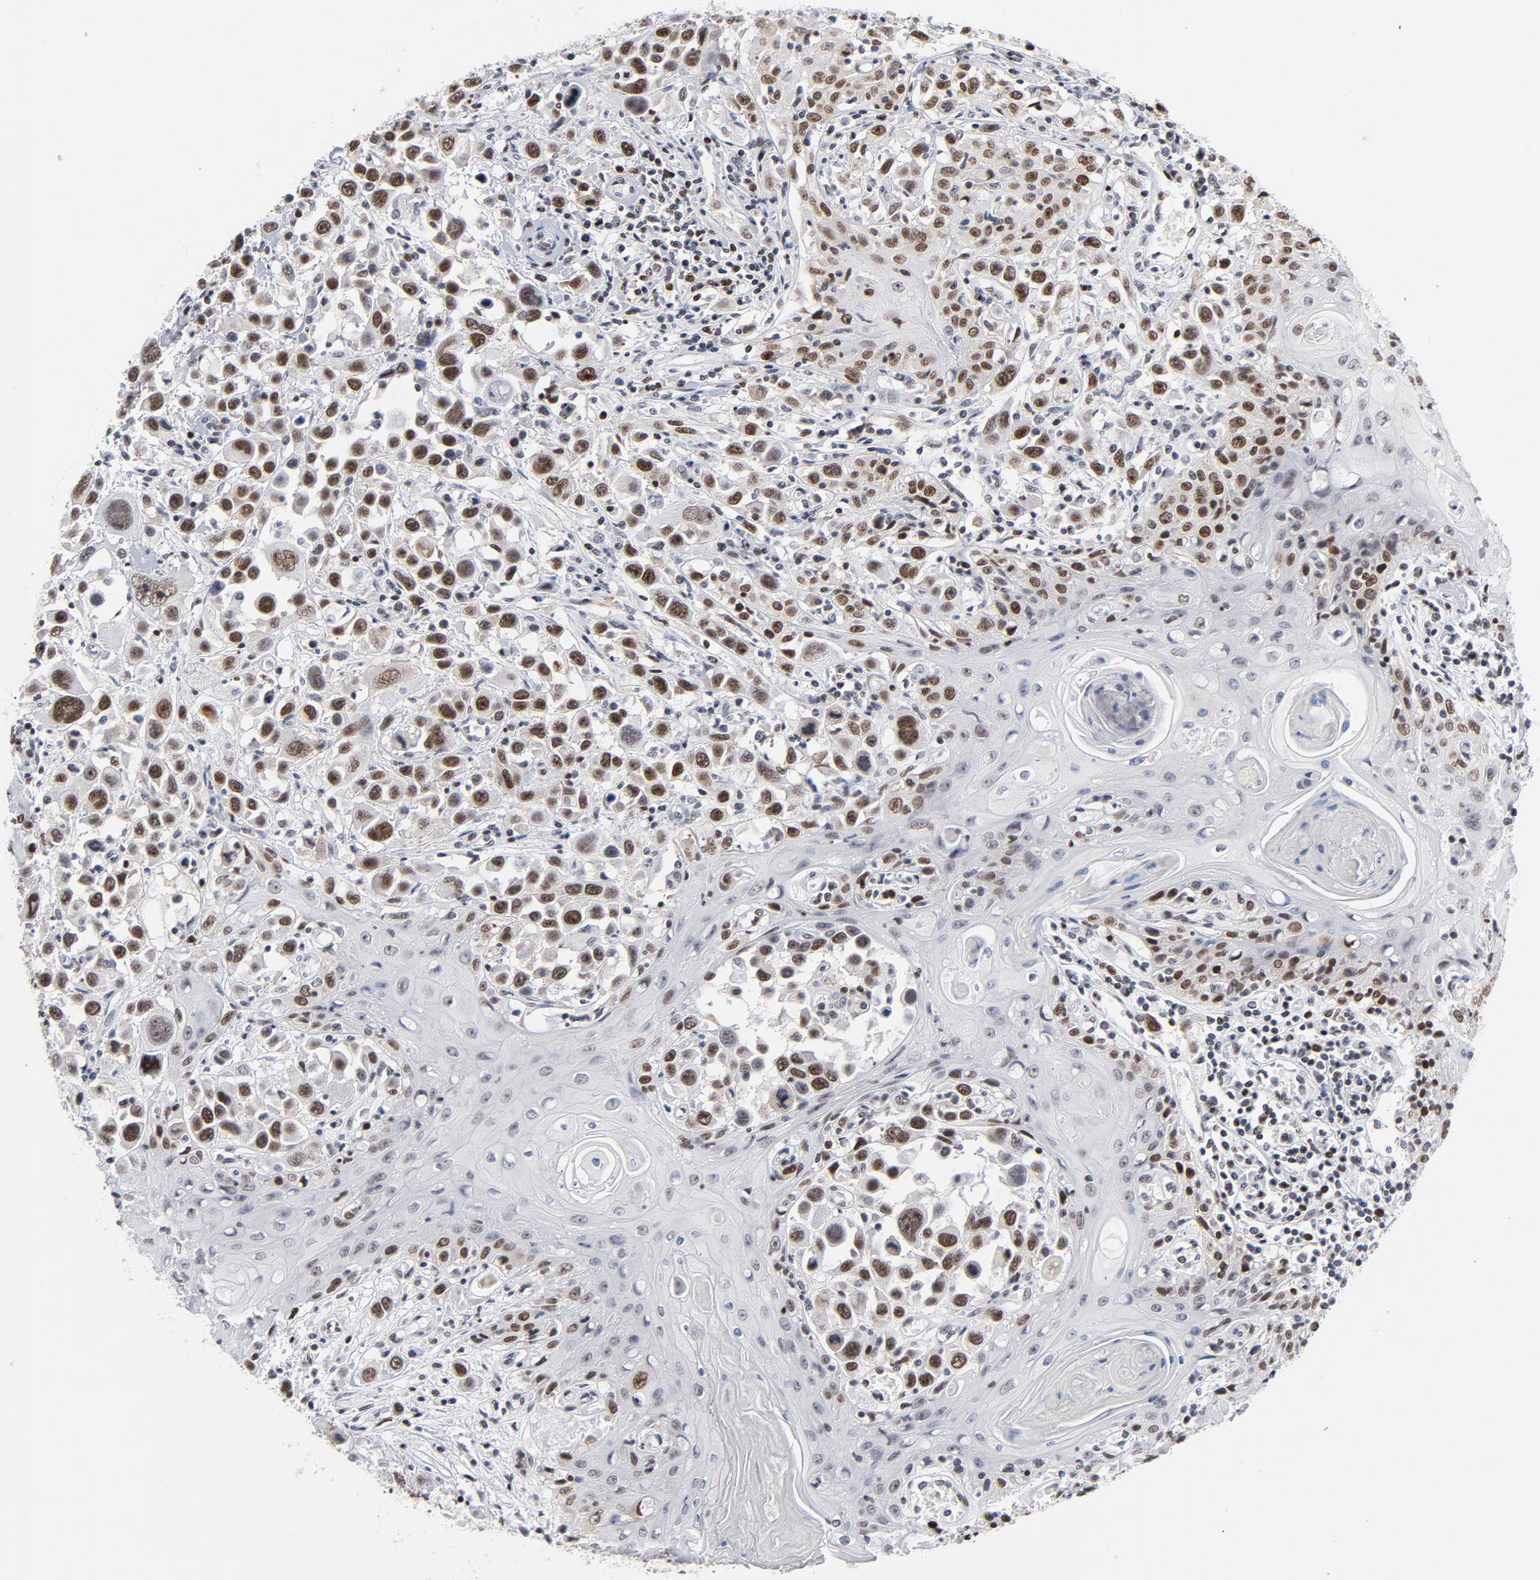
{"staining": {"intensity": "moderate", "quantity": ">75%", "location": "nuclear"}, "tissue": "head and neck cancer", "cell_type": "Tumor cells", "image_type": "cancer", "snomed": [{"axis": "morphology", "description": "Squamous cell carcinoma, NOS"}, {"axis": "topography", "description": "Oral tissue"}, {"axis": "topography", "description": "Head-Neck"}], "caption": "Immunohistochemistry (IHC) (DAB (3,3'-diaminobenzidine)) staining of squamous cell carcinoma (head and neck) exhibits moderate nuclear protein positivity in about >75% of tumor cells. Immunohistochemistry stains the protein in brown and the nuclei are stained blue.", "gene": "RFC4", "patient": {"sex": "female", "age": 76}}